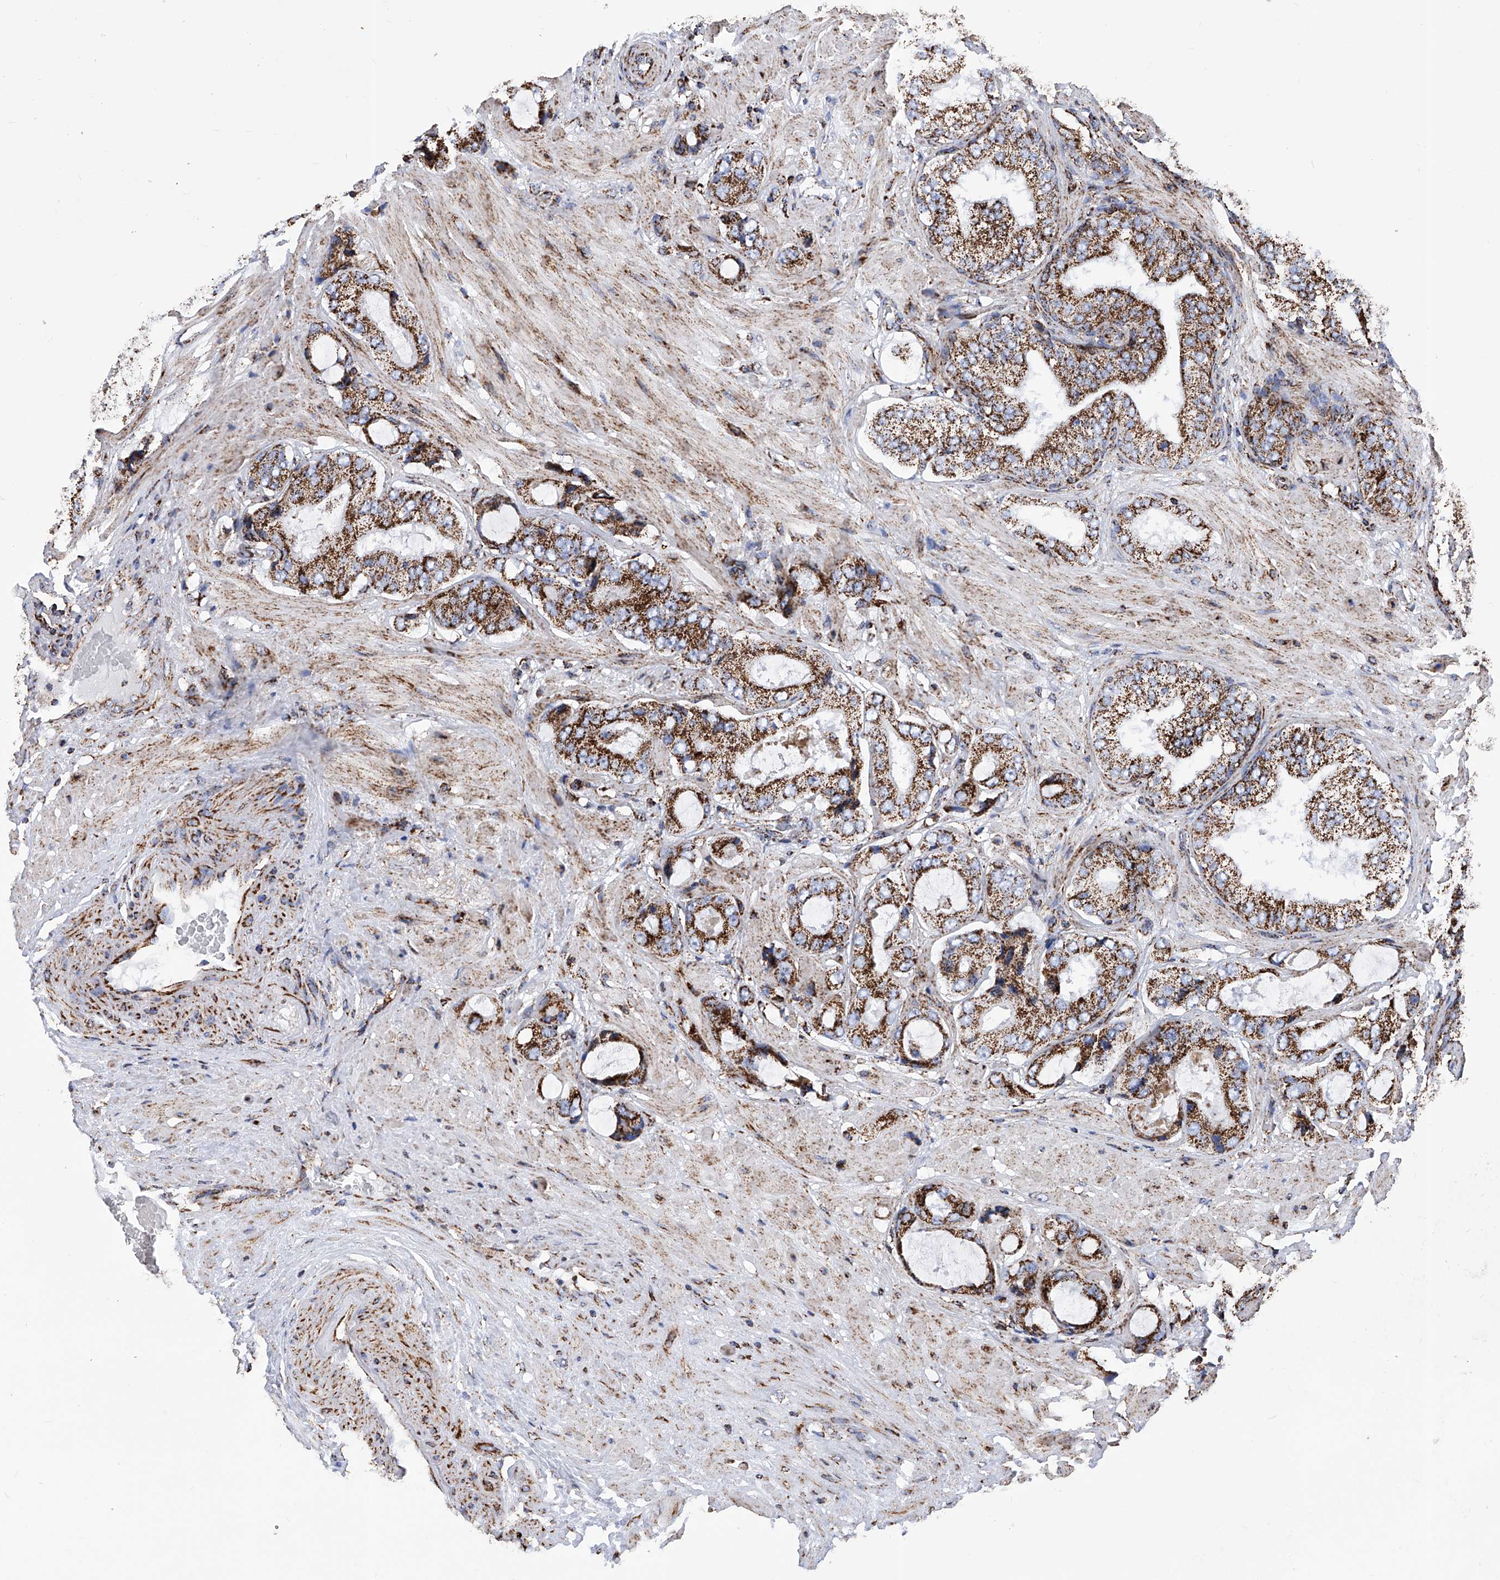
{"staining": {"intensity": "strong", "quantity": ">75%", "location": "cytoplasmic/membranous"}, "tissue": "prostate cancer", "cell_type": "Tumor cells", "image_type": "cancer", "snomed": [{"axis": "morphology", "description": "Adenocarcinoma, High grade"}, {"axis": "topography", "description": "Prostate"}], "caption": "Protein expression by IHC shows strong cytoplasmic/membranous staining in approximately >75% of tumor cells in prostate cancer.", "gene": "ATP5PF", "patient": {"sex": "male", "age": 59}}